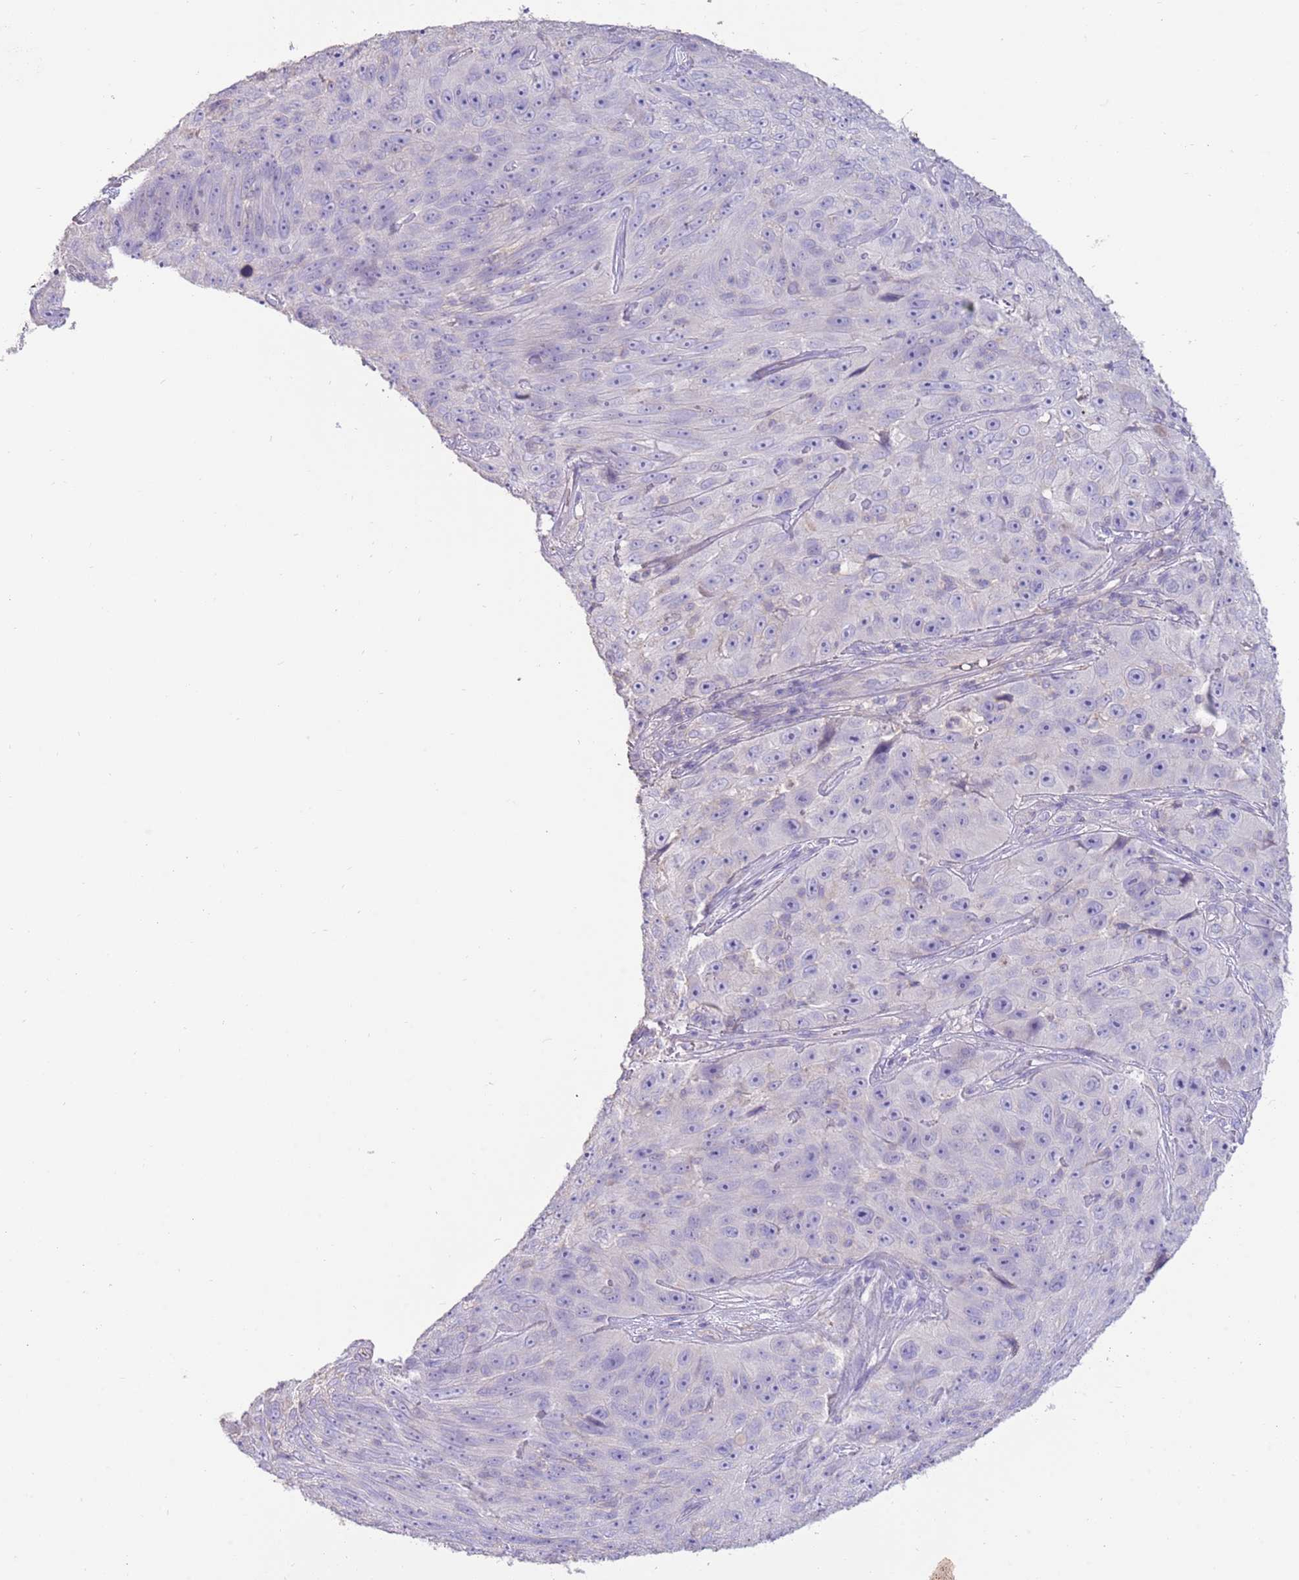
{"staining": {"intensity": "negative", "quantity": "none", "location": "none"}, "tissue": "skin cancer", "cell_type": "Tumor cells", "image_type": "cancer", "snomed": [{"axis": "morphology", "description": "Squamous cell carcinoma, NOS"}, {"axis": "topography", "description": "Skin"}], "caption": "There is no significant positivity in tumor cells of skin squamous cell carcinoma.", "gene": "SFTPA1", "patient": {"sex": "female", "age": 87}}